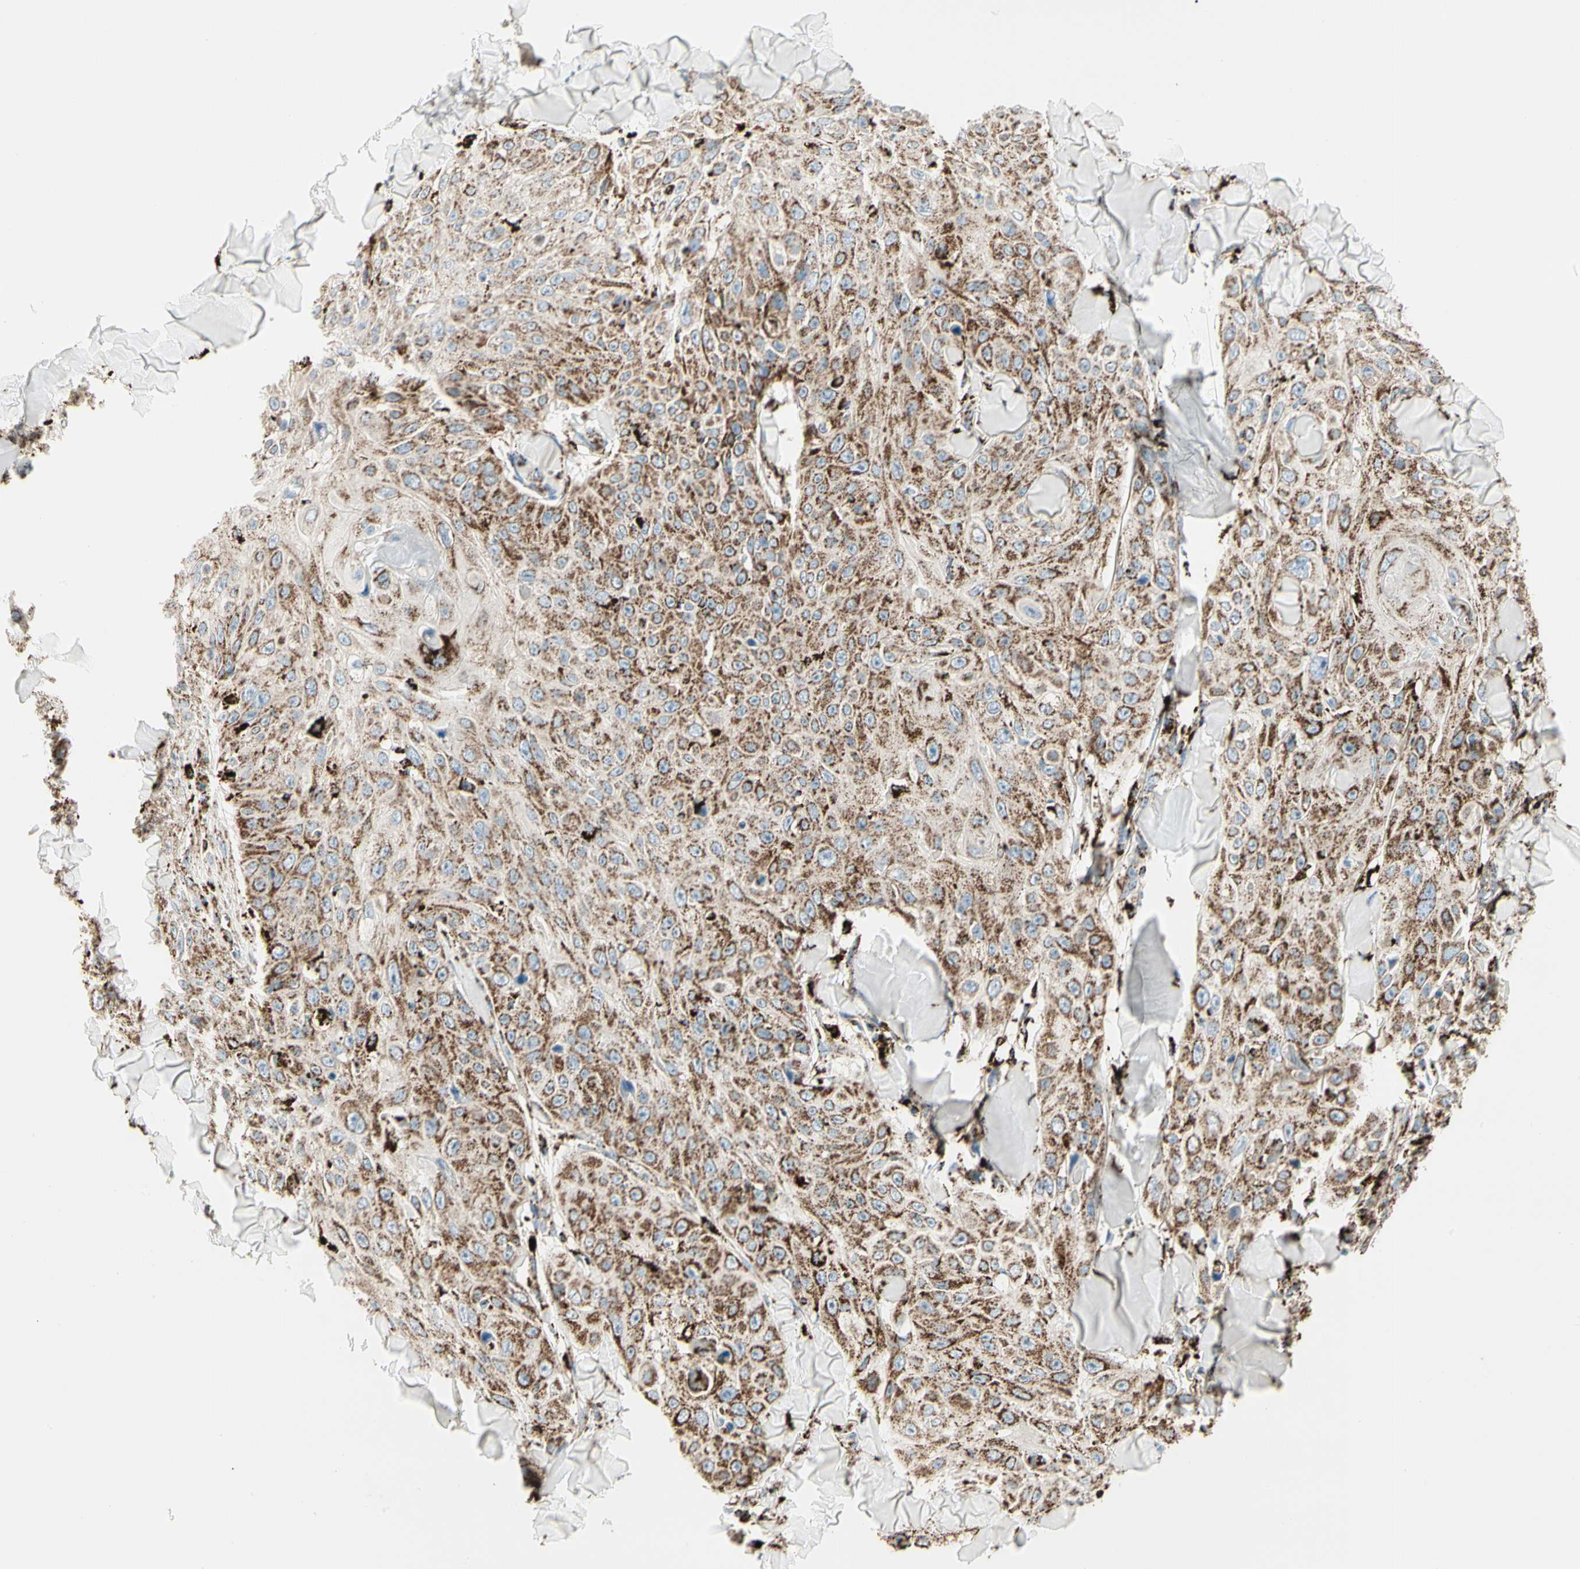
{"staining": {"intensity": "moderate", "quantity": ">75%", "location": "cytoplasmic/membranous"}, "tissue": "skin cancer", "cell_type": "Tumor cells", "image_type": "cancer", "snomed": [{"axis": "morphology", "description": "Squamous cell carcinoma, NOS"}, {"axis": "topography", "description": "Skin"}], "caption": "There is medium levels of moderate cytoplasmic/membranous expression in tumor cells of skin squamous cell carcinoma, as demonstrated by immunohistochemical staining (brown color).", "gene": "ME2", "patient": {"sex": "male", "age": 86}}